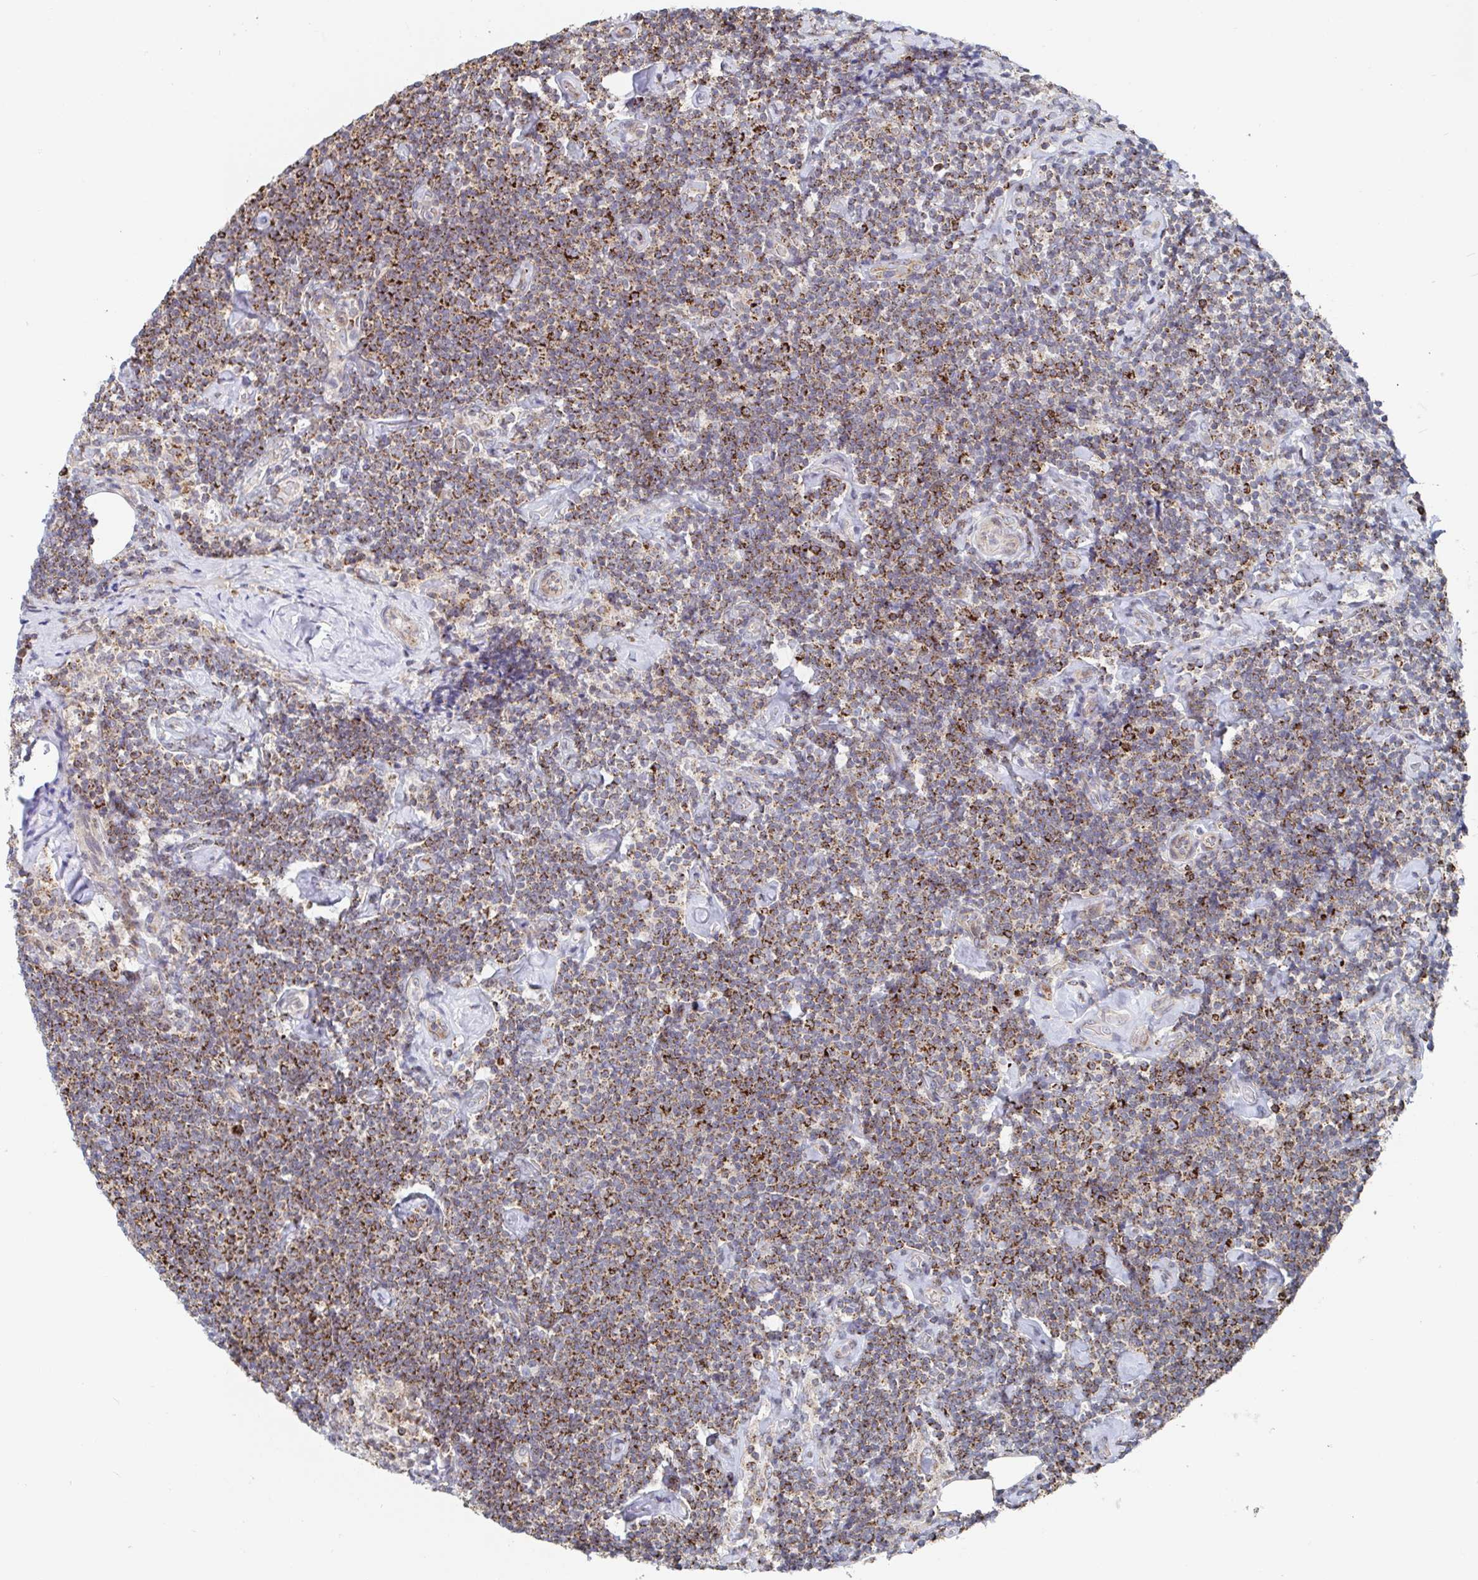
{"staining": {"intensity": "moderate", "quantity": ">75%", "location": "cytoplasmic/membranous"}, "tissue": "lymphoma", "cell_type": "Tumor cells", "image_type": "cancer", "snomed": [{"axis": "morphology", "description": "Malignant lymphoma, non-Hodgkin's type, Low grade"}, {"axis": "topography", "description": "Lymph node"}], "caption": "Immunohistochemistry (IHC) (DAB (3,3'-diaminobenzidine)) staining of human low-grade malignant lymphoma, non-Hodgkin's type reveals moderate cytoplasmic/membranous protein positivity in approximately >75% of tumor cells. The protein of interest is stained brown, and the nuclei are stained in blue (DAB (3,3'-diaminobenzidine) IHC with brightfield microscopy, high magnification).", "gene": "STARD8", "patient": {"sex": "male", "age": 81}}